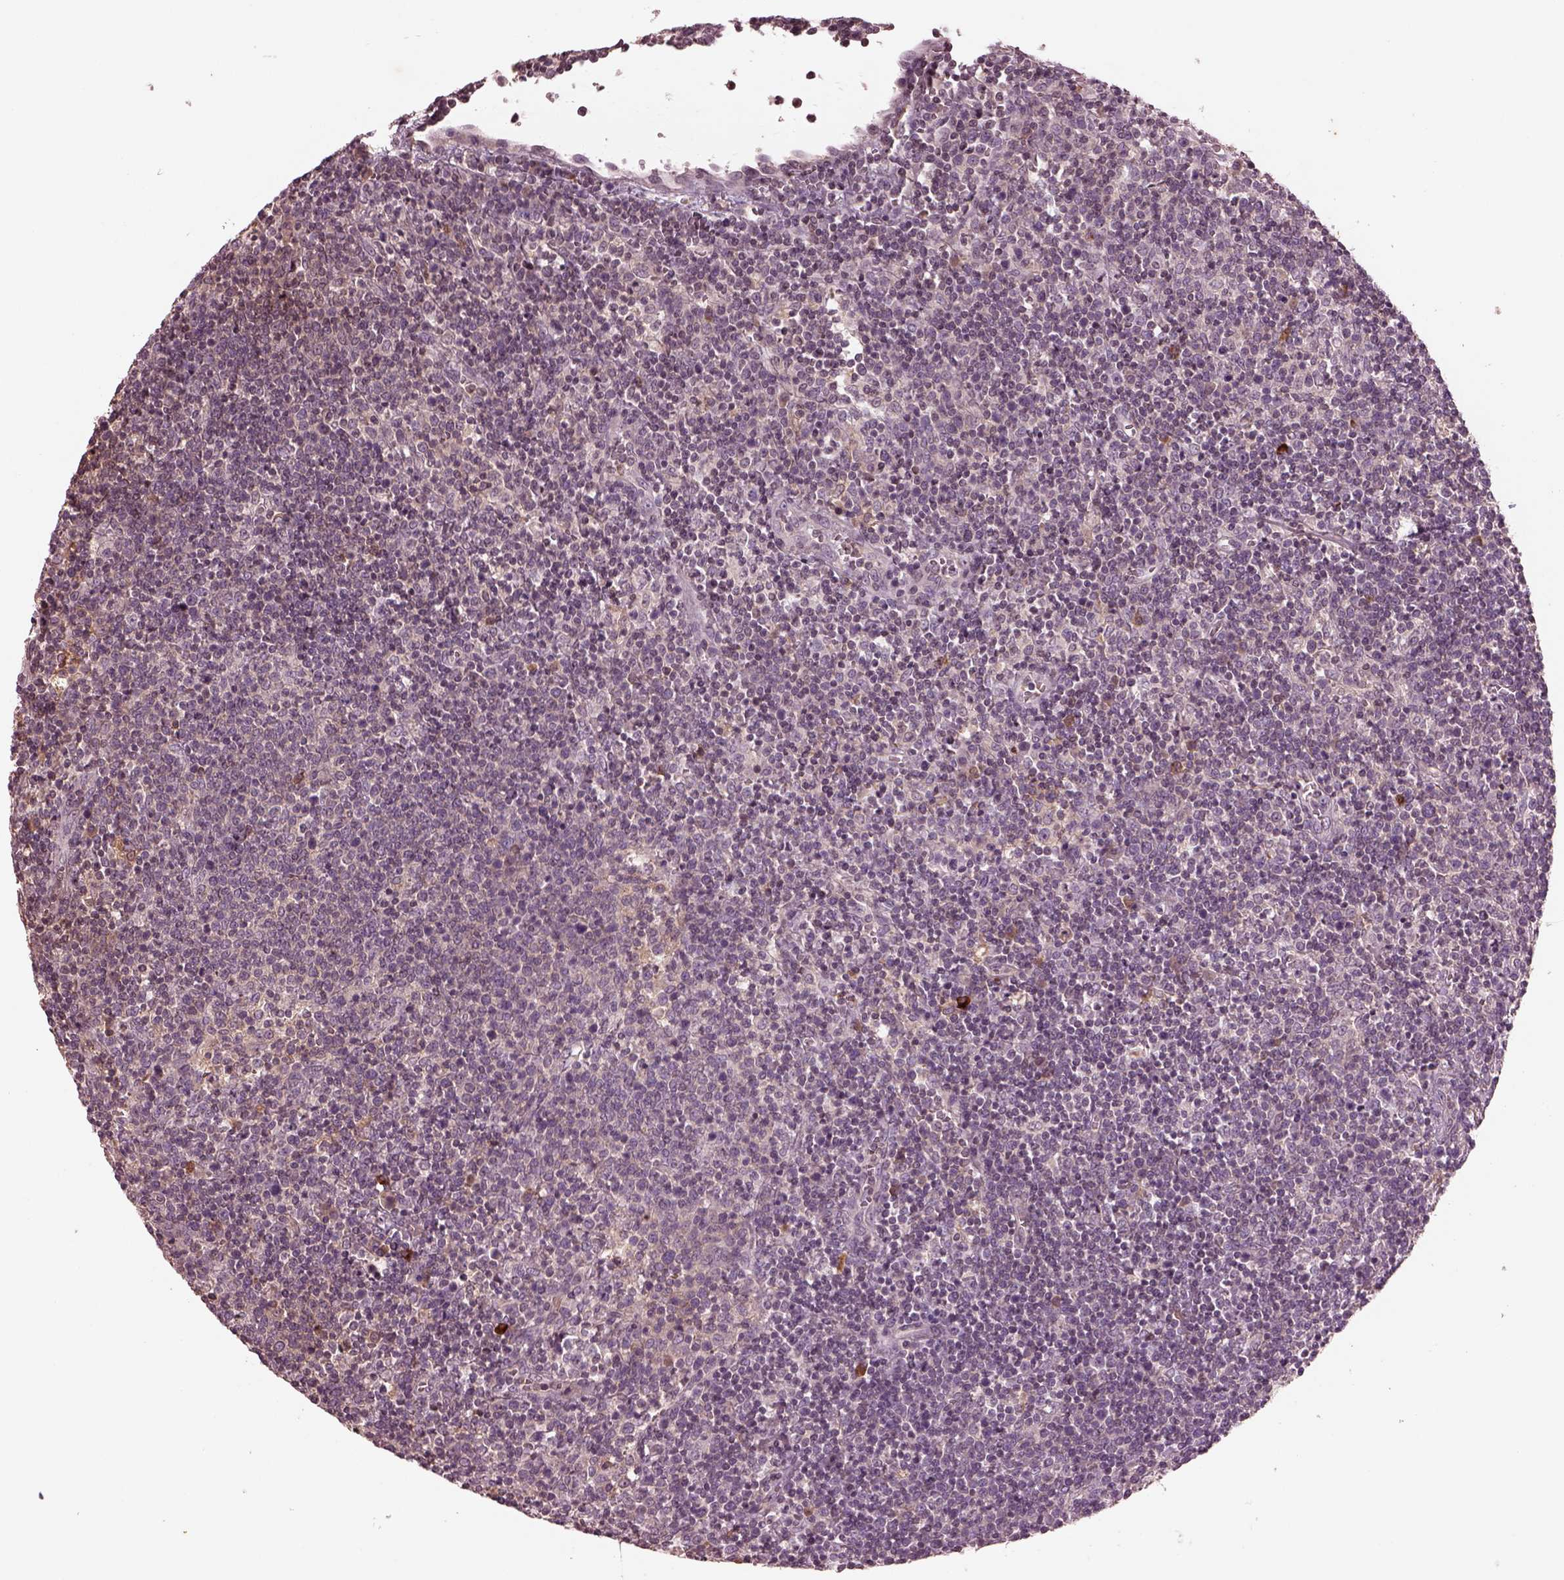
{"staining": {"intensity": "negative", "quantity": "none", "location": "none"}, "tissue": "lymphoma", "cell_type": "Tumor cells", "image_type": "cancer", "snomed": [{"axis": "morphology", "description": "Malignant lymphoma, non-Hodgkin's type, High grade"}, {"axis": "topography", "description": "Lymph node"}], "caption": "Immunohistochemistry of human lymphoma reveals no staining in tumor cells.", "gene": "PTX4", "patient": {"sex": "male", "age": 61}}